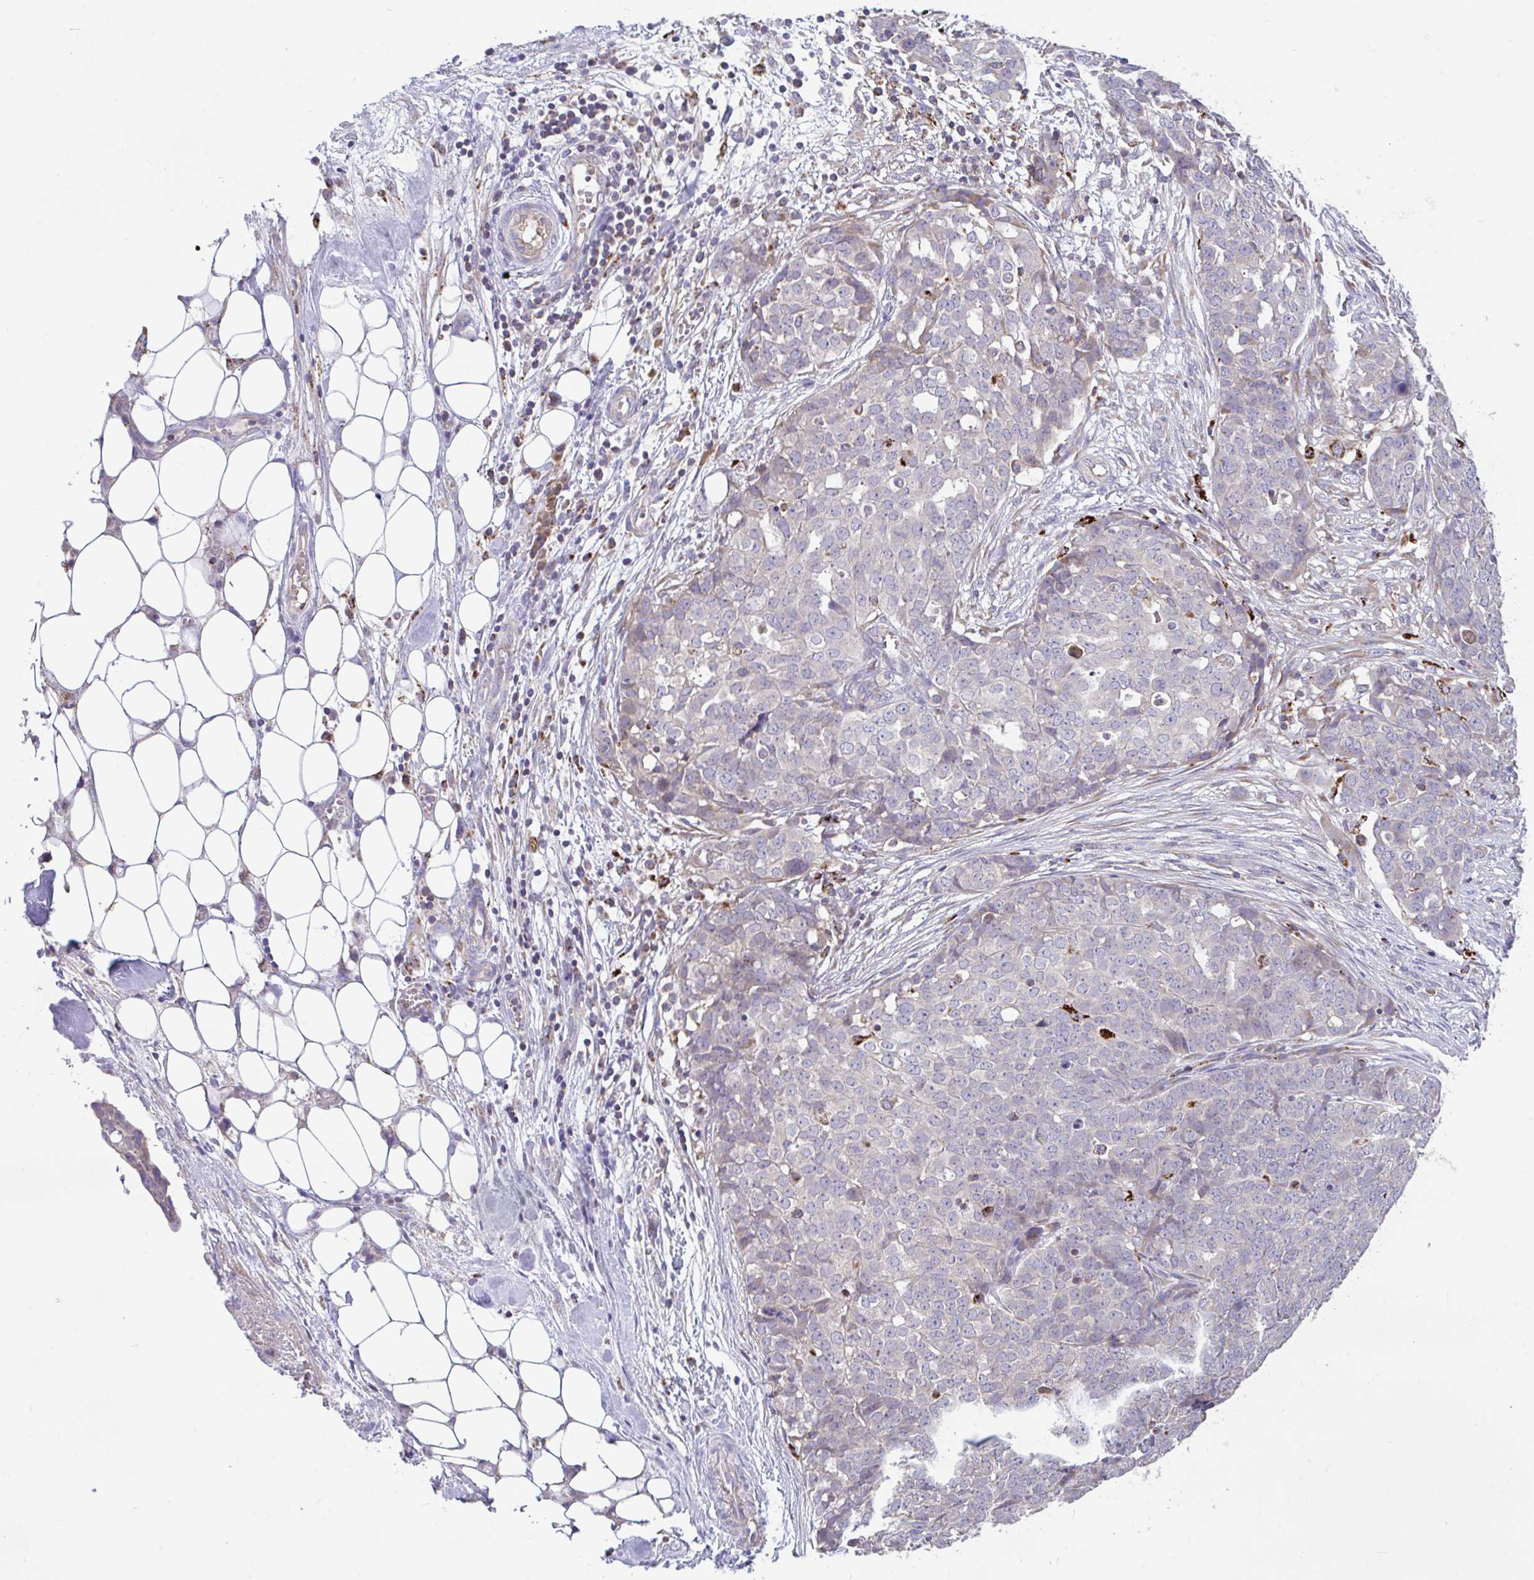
{"staining": {"intensity": "negative", "quantity": "none", "location": "none"}, "tissue": "ovarian cancer", "cell_type": "Tumor cells", "image_type": "cancer", "snomed": [{"axis": "morphology", "description": "Cystadenocarcinoma, serous, NOS"}, {"axis": "topography", "description": "Soft tissue"}, {"axis": "topography", "description": "Ovary"}], "caption": "Human ovarian cancer (serous cystadenocarcinoma) stained for a protein using IHC exhibits no positivity in tumor cells.", "gene": "RALBP1", "patient": {"sex": "female", "age": 57}}